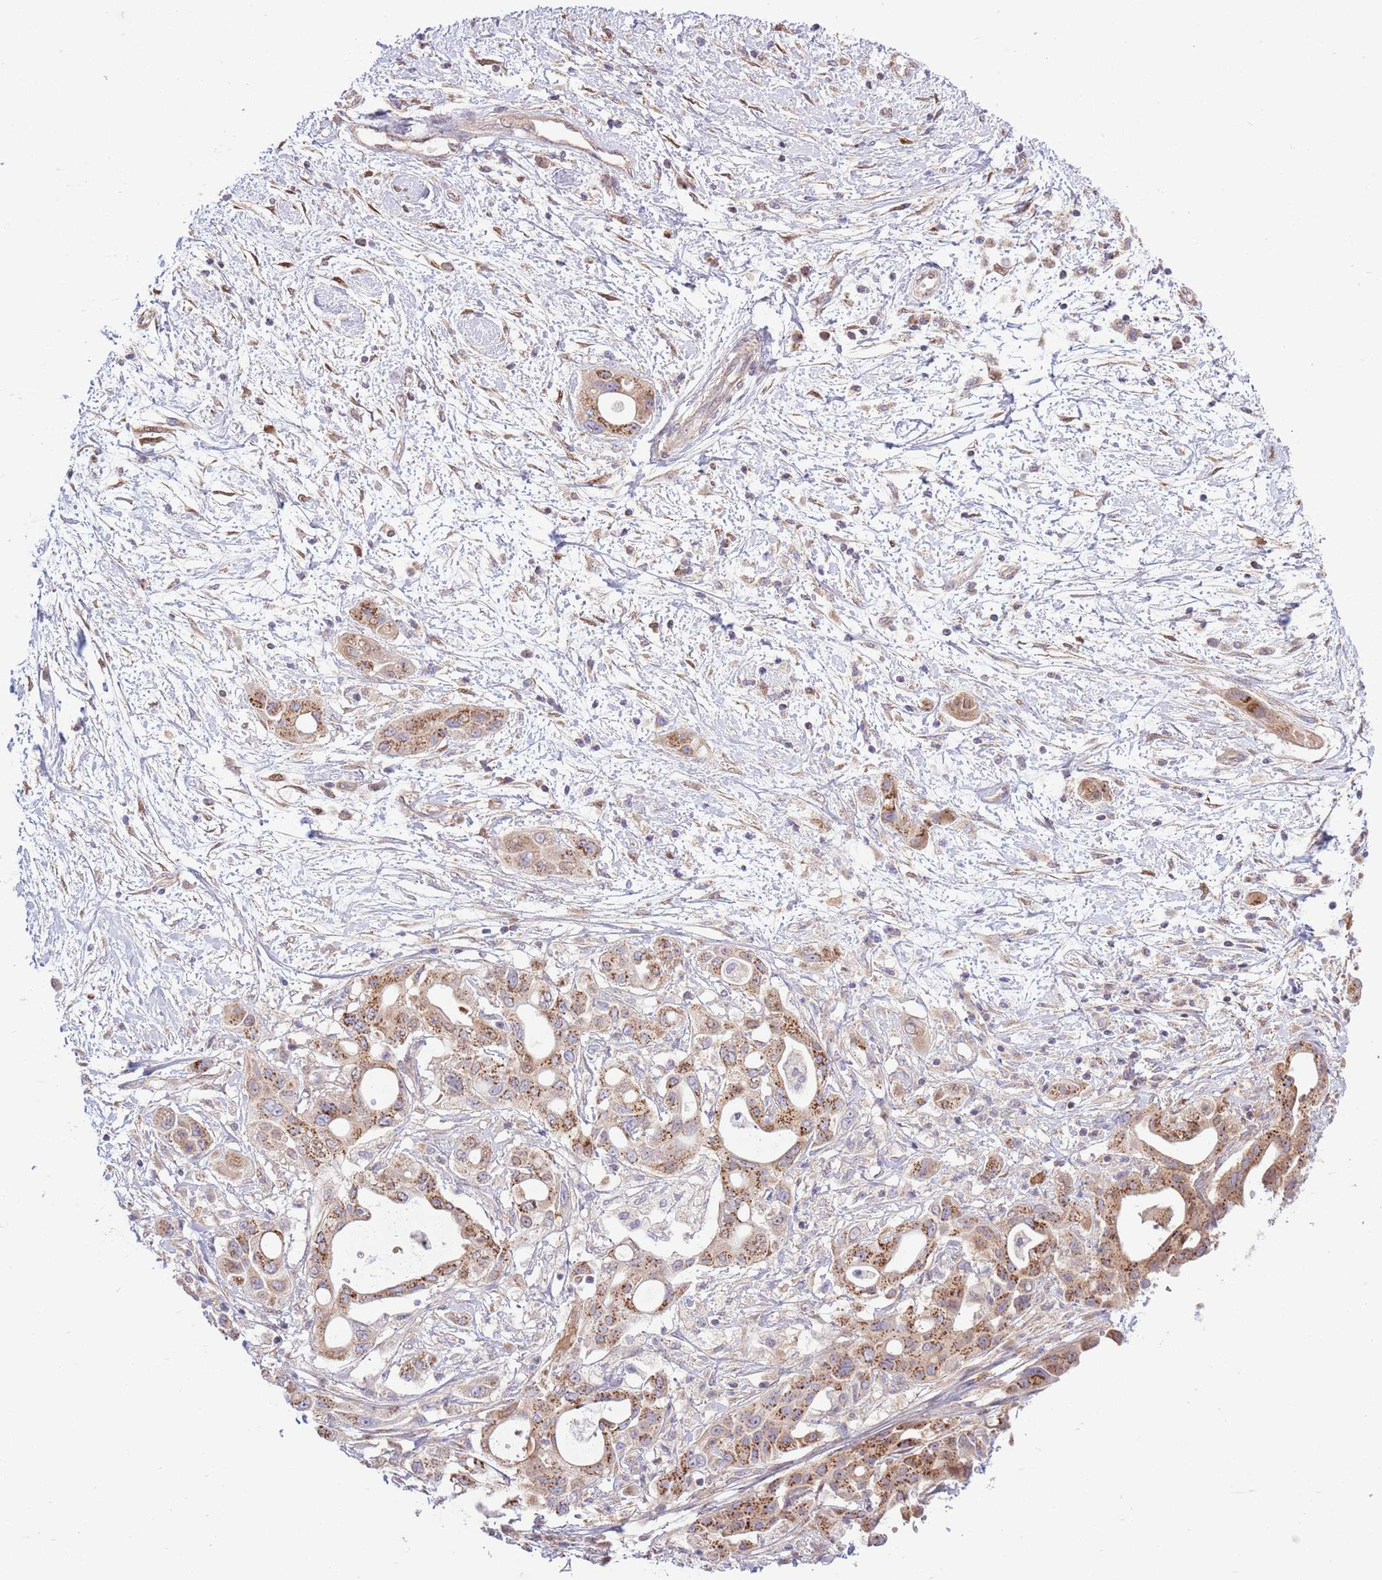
{"staining": {"intensity": "moderate", "quantity": ">75%", "location": "cytoplasmic/membranous"}, "tissue": "pancreatic cancer", "cell_type": "Tumor cells", "image_type": "cancer", "snomed": [{"axis": "morphology", "description": "Adenocarcinoma, NOS"}, {"axis": "topography", "description": "Pancreas"}], "caption": "Human pancreatic cancer (adenocarcinoma) stained for a protein (brown) exhibits moderate cytoplasmic/membranous positive positivity in about >75% of tumor cells.", "gene": "ARL2BP", "patient": {"sex": "male", "age": 68}}